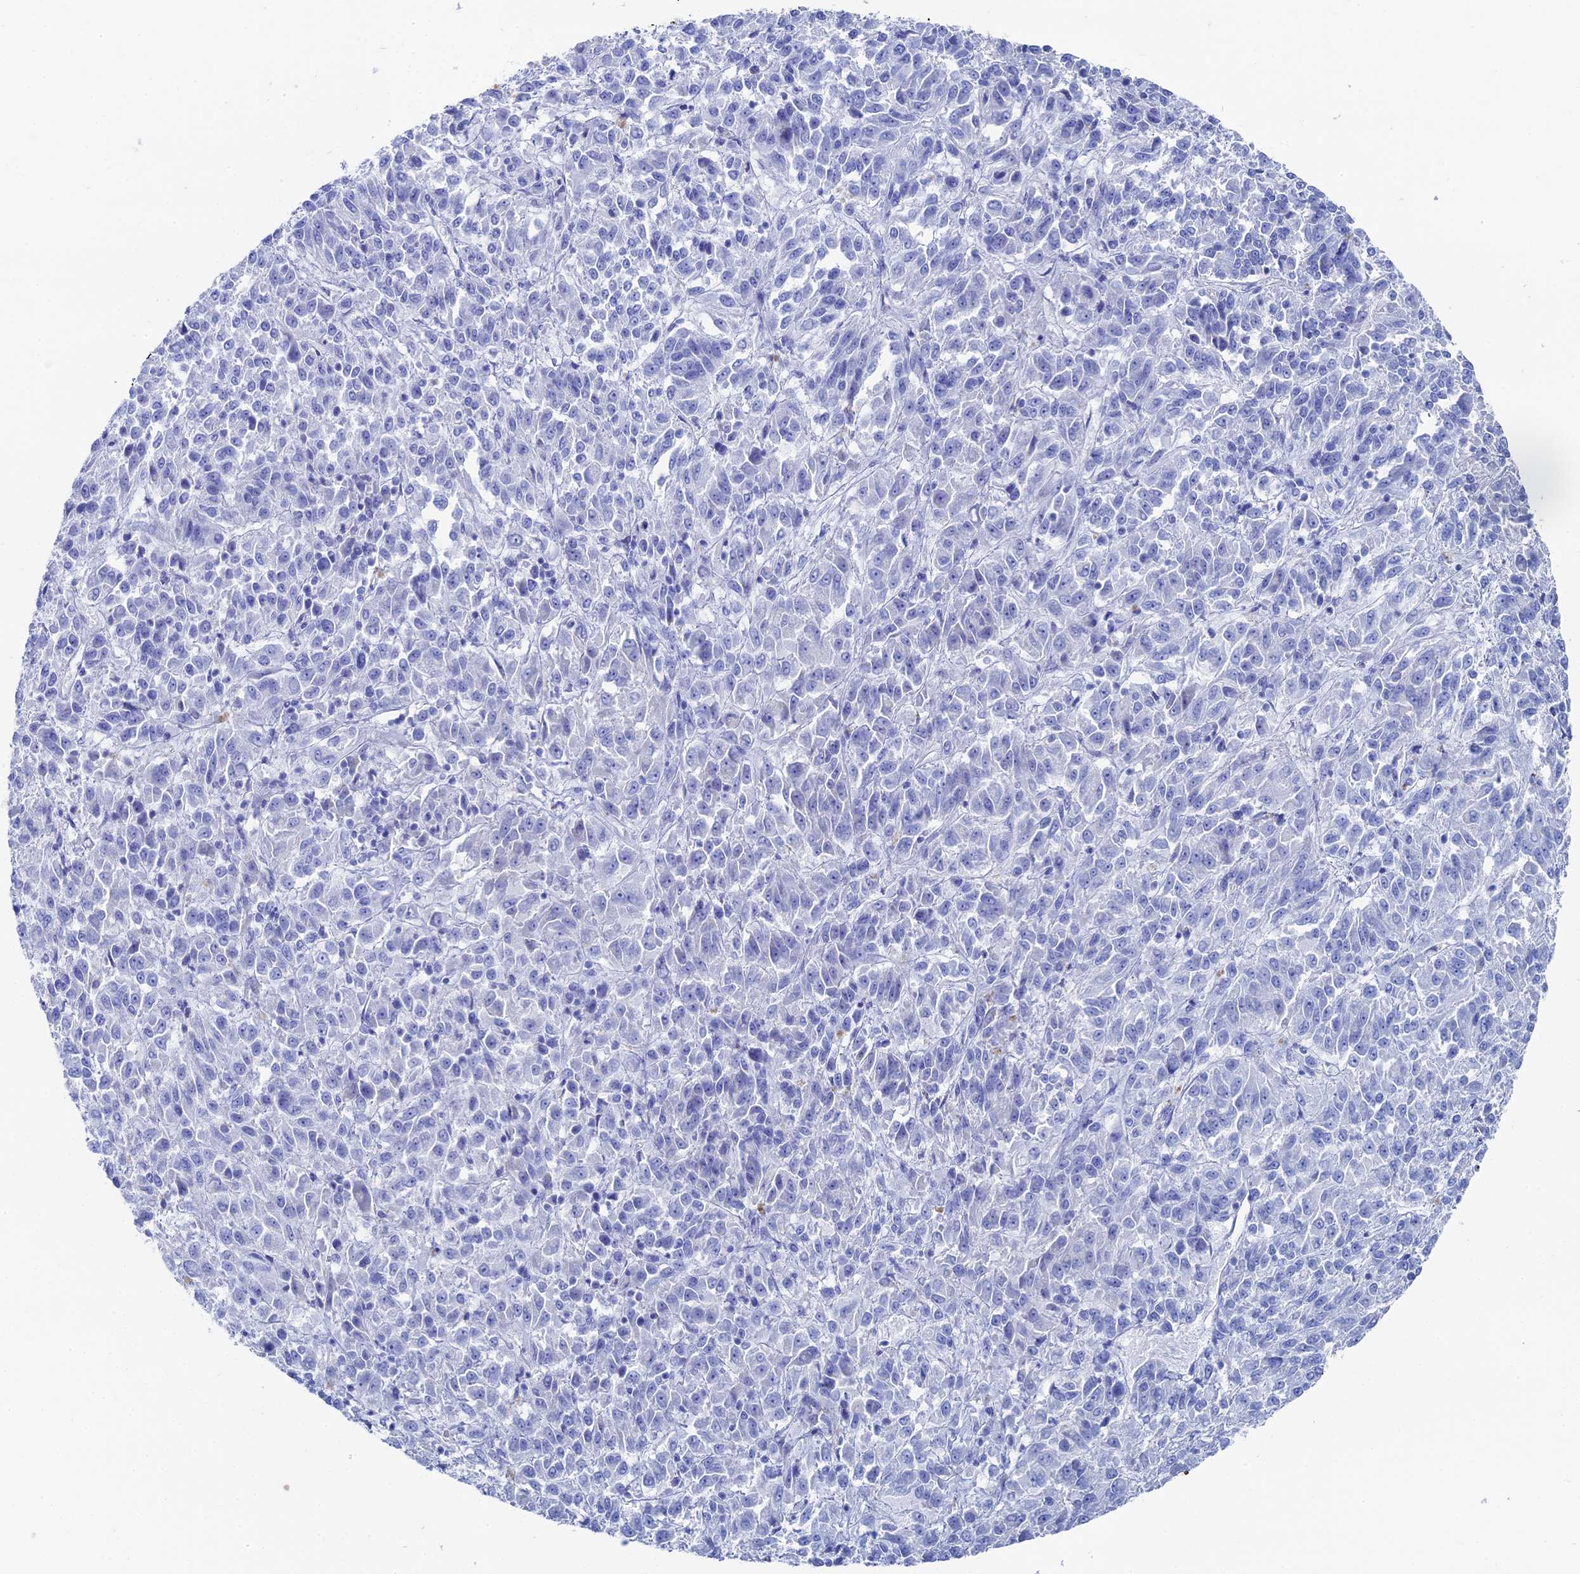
{"staining": {"intensity": "negative", "quantity": "none", "location": "none"}, "tissue": "melanoma", "cell_type": "Tumor cells", "image_type": "cancer", "snomed": [{"axis": "morphology", "description": "Malignant melanoma, Metastatic site"}, {"axis": "topography", "description": "Lung"}], "caption": "A high-resolution photomicrograph shows immunohistochemistry staining of malignant melanoma (metastatic site), which exhibits no significant positivity in tumor cells. (DAB immunohistochemistry (IHC) with hematoxylin counter stain).", "gene": "UNC119", "patient": {"sex": "male", "age": 64}}